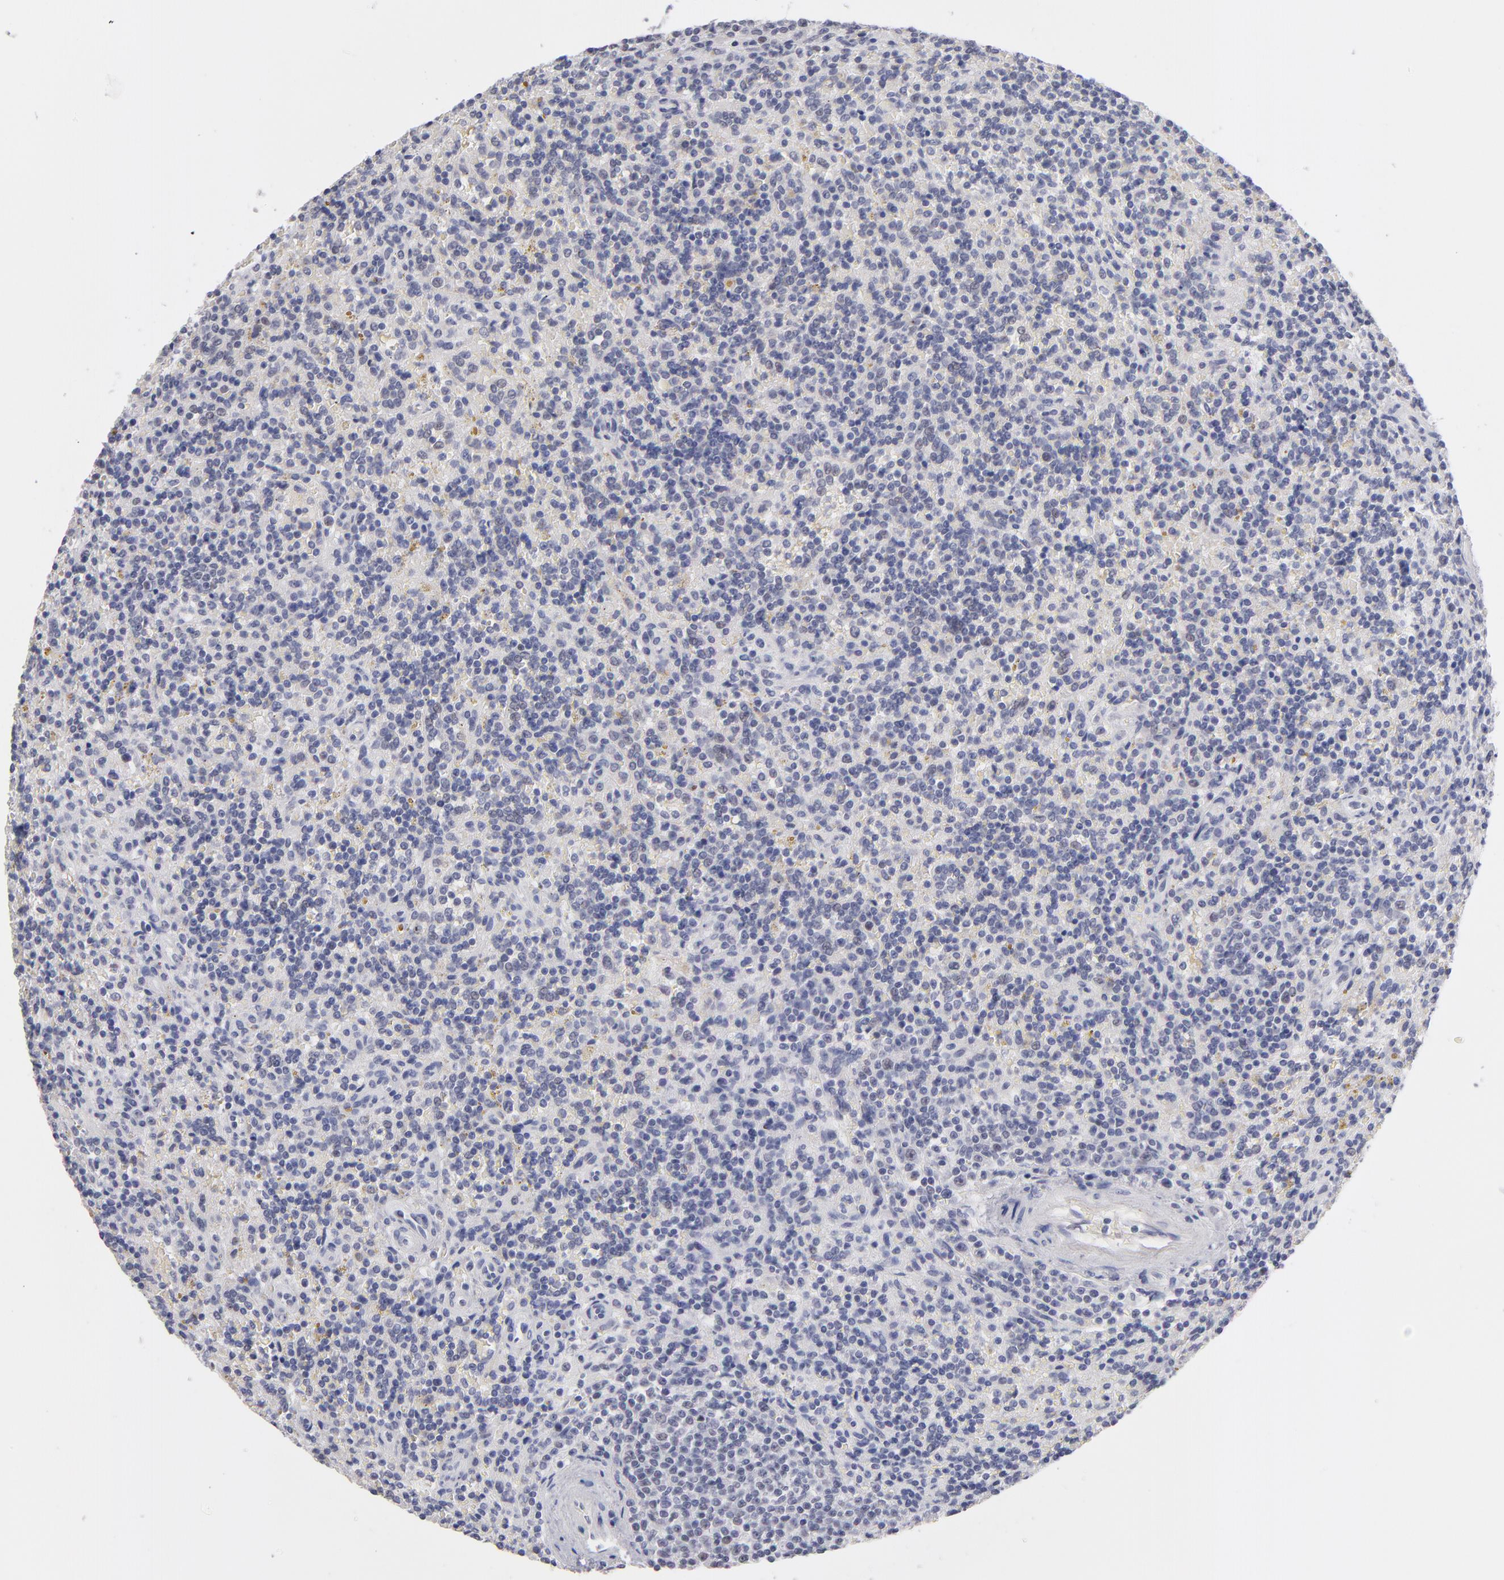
{"staining": {"intensity": "weak", "quantity": "<25%", "location": "cytoplasmic/membranous"}, "tissue": "lymphoma", "cell_type": "Tumor cells", "image_type": "cancer", "snomed": [{"axis": "morphology", "description": "Malignant lymphoma, non-Hodgkin's type, Low grade"}, {"axis": "topography", "description": "Spleen"}], "caption": "A histopathology image of human low-grade malignant lymphoma, non-Hodgkin's type is negative for staining in tumor cells.", "gene": "TEX11", "patient": {"sex": "male", "age": 67}}